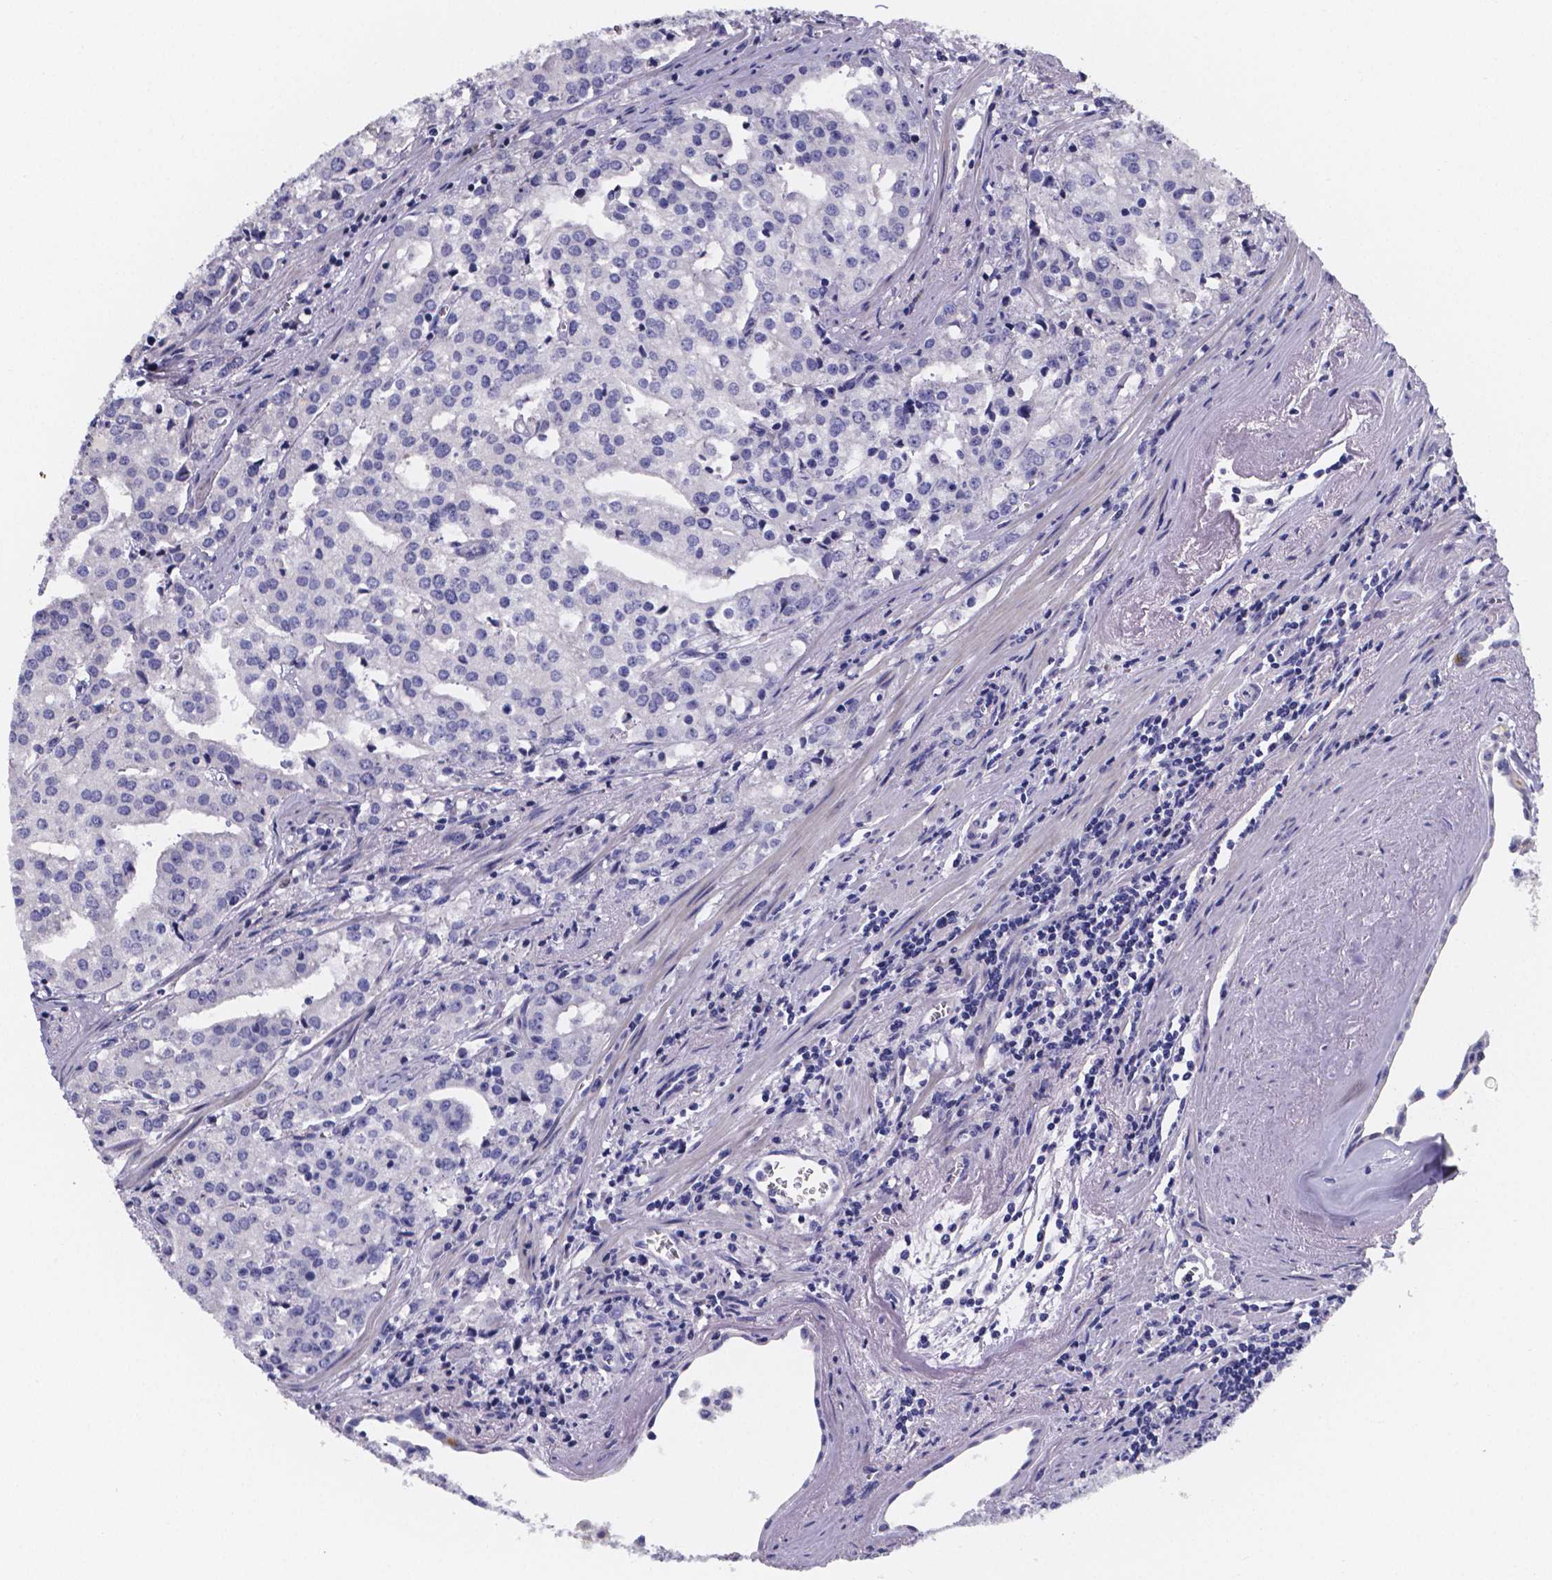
{"staining": {"intensity": "negative", "quantity": "none", "location": "none"}, "tissue": "prostate cancer", "cell_type": "Tumor cells", "image_type": "cancer", "snomed": [{"axis": "morphology", "description": "Adenocarcinoma, High grade"}, {"axis": "topography", "description": "Prostate"}], "caption": "Histopathology image shows no protein expression in tumor cells of prostate cancer tissue. (DAB immunohistochemistry, high magnification).", "gene": "GABRA3", "patient": {"sex": "male", "age": 68}}